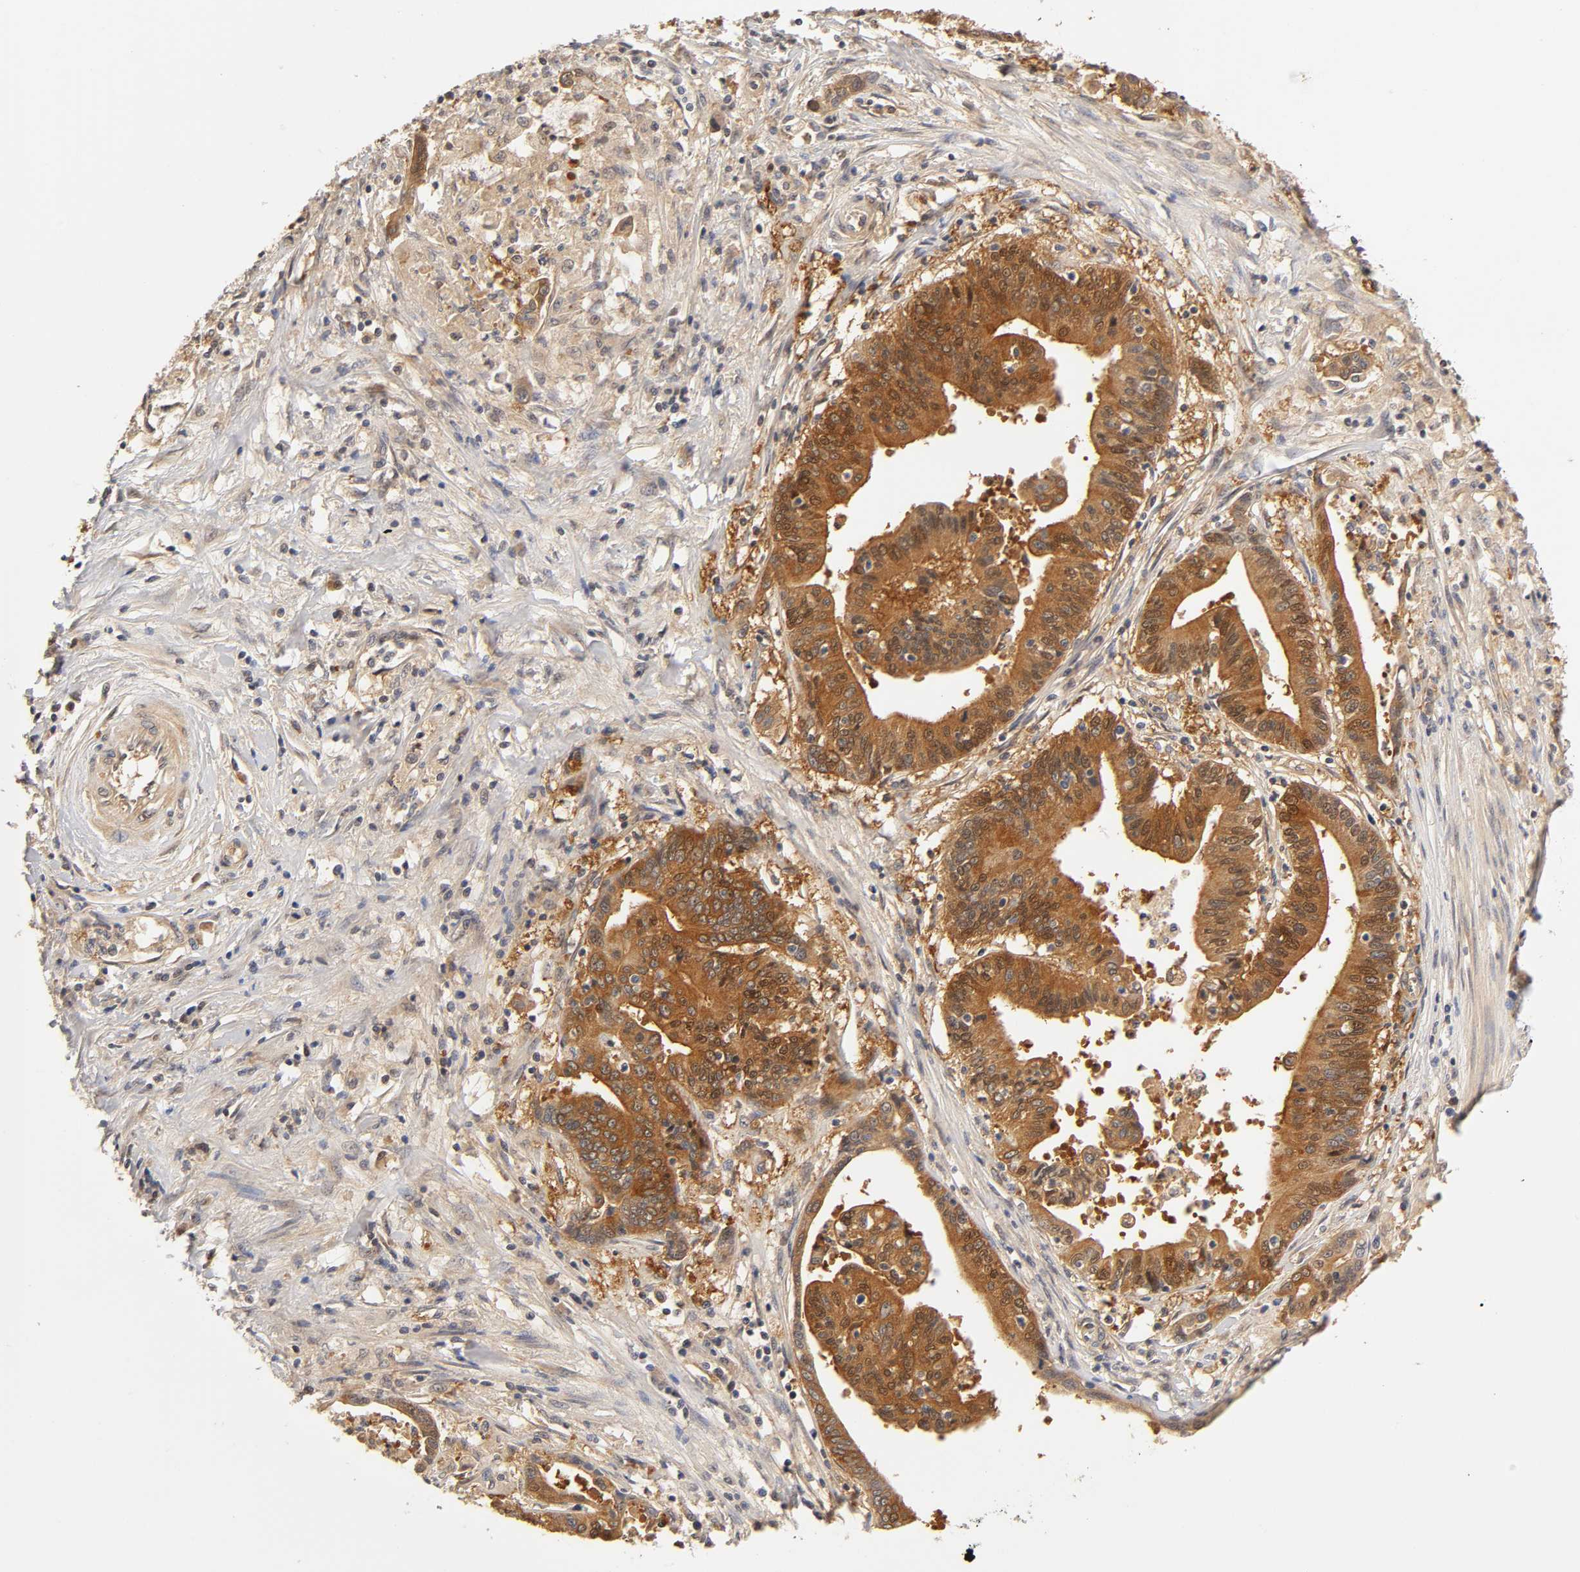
{"staining": {"intensity": "moderate", "quantity": ">75%", "location": "cytoplasmic/membranous"}, "tissue": "pancreatic cancer", "cell_type": "Tumor cells", "image_type": "cancer", "snomed": [{"axis": "morphology", "description": "Adenocarcinoma, NOS"}, {"axis": "topography", "description": "Pancreas"}], "caption": "Immunohistochemical staining of human pancreatic adenocarcinoma shows medium levels of moderate cytoplasmic/membranous protein expression in about >75% of tumor cells.", "gene": "PDE5A", "patient": {"sex": "female", "age": 48}}